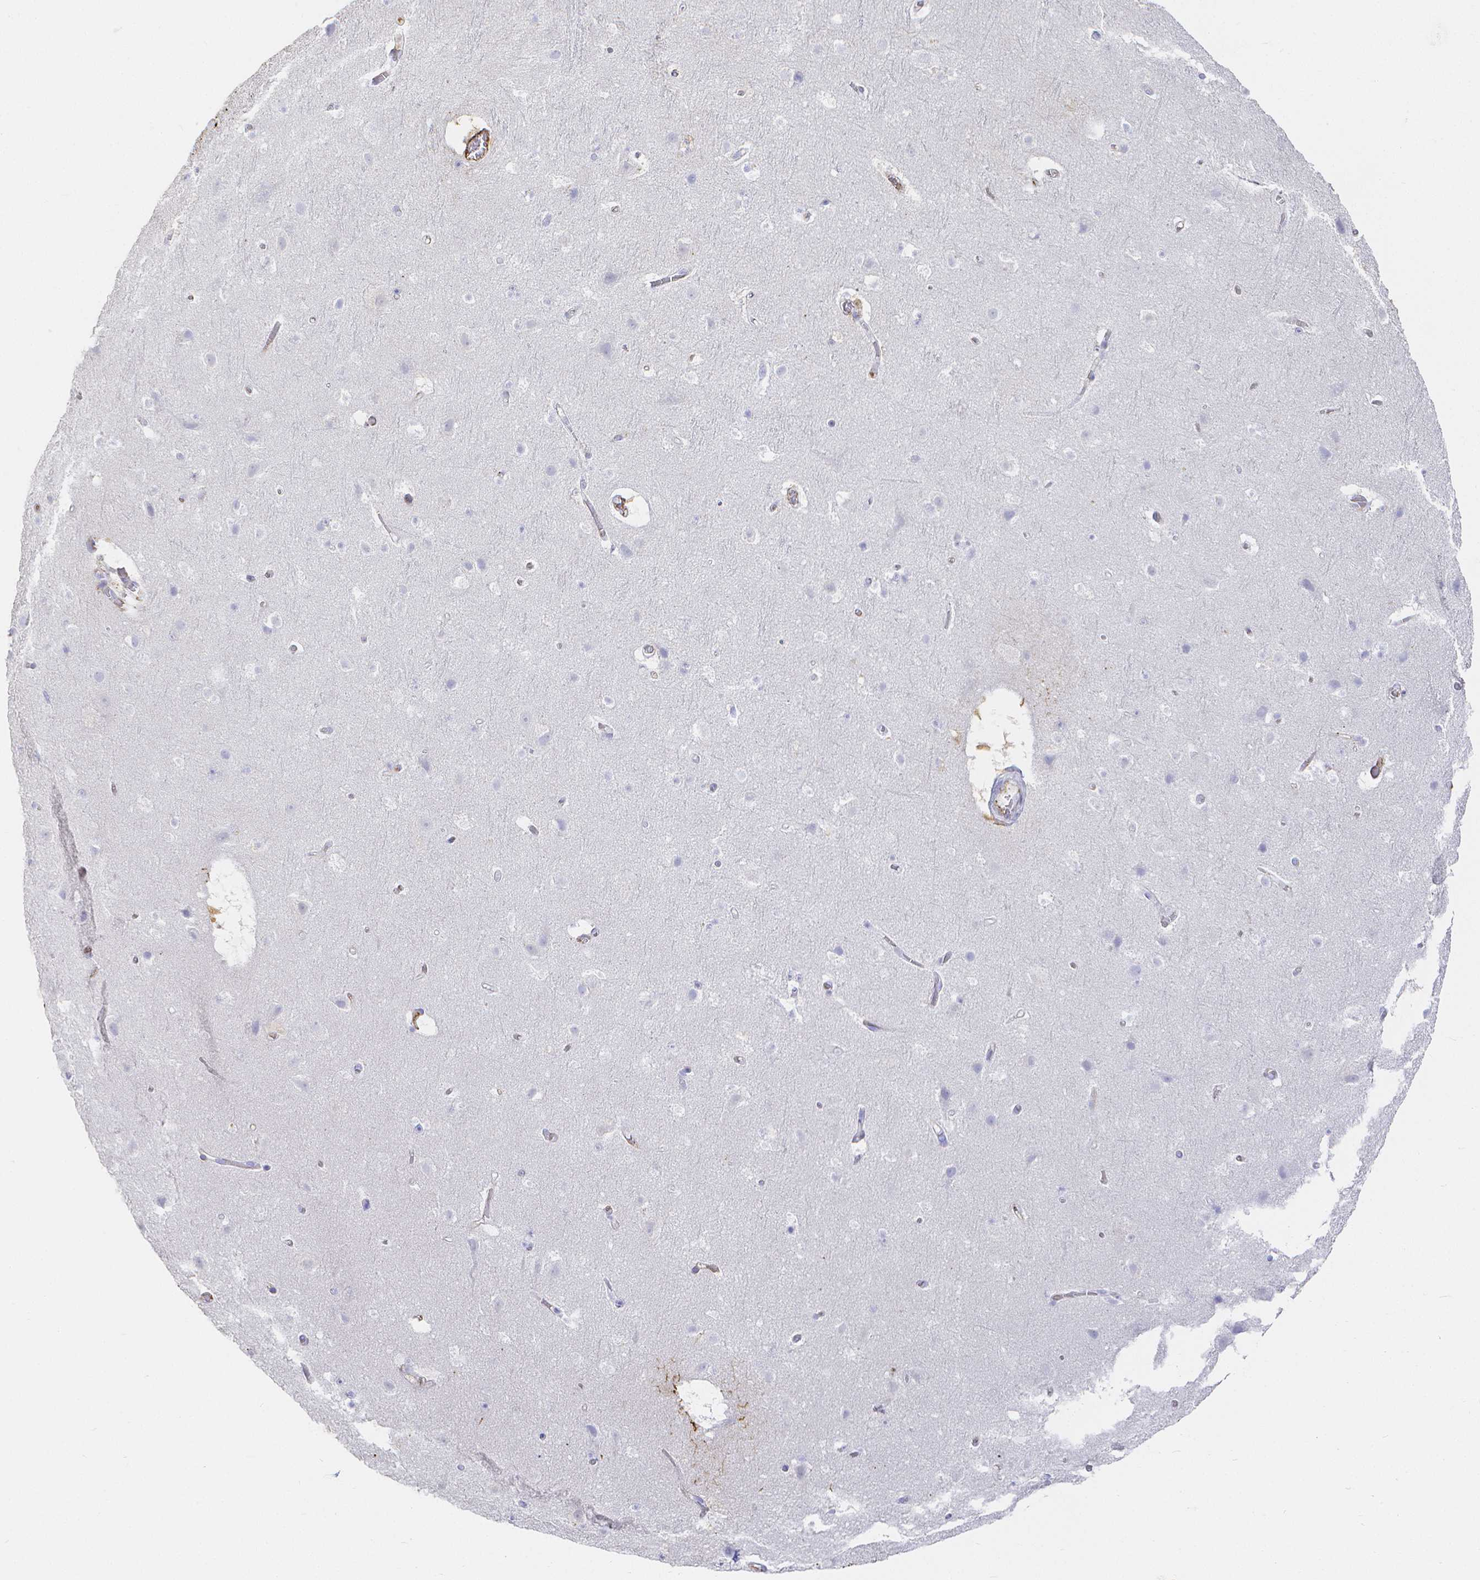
{"staining": {"intensity": "moderate", "quantity": ">75%", "location": "cytoplasmic/membranous"}, "tissue": "cerebral cortex", "cell_type": "Endothelial cells", "image_type": "normal", "snomed": [{"axis": "morphology", "description": "Normal tissue, NOS"}, {"axis": "topography", "description": "Cerebral cortex"}], "caption": "Protein expression analysis of benign cerebral cortex exhibits moderate cytoplasmic/membranous positivity in approximately >75% of endothelial cells.", "gene": "SMURF1", "patient": {"sex": "female", "age": 42}}